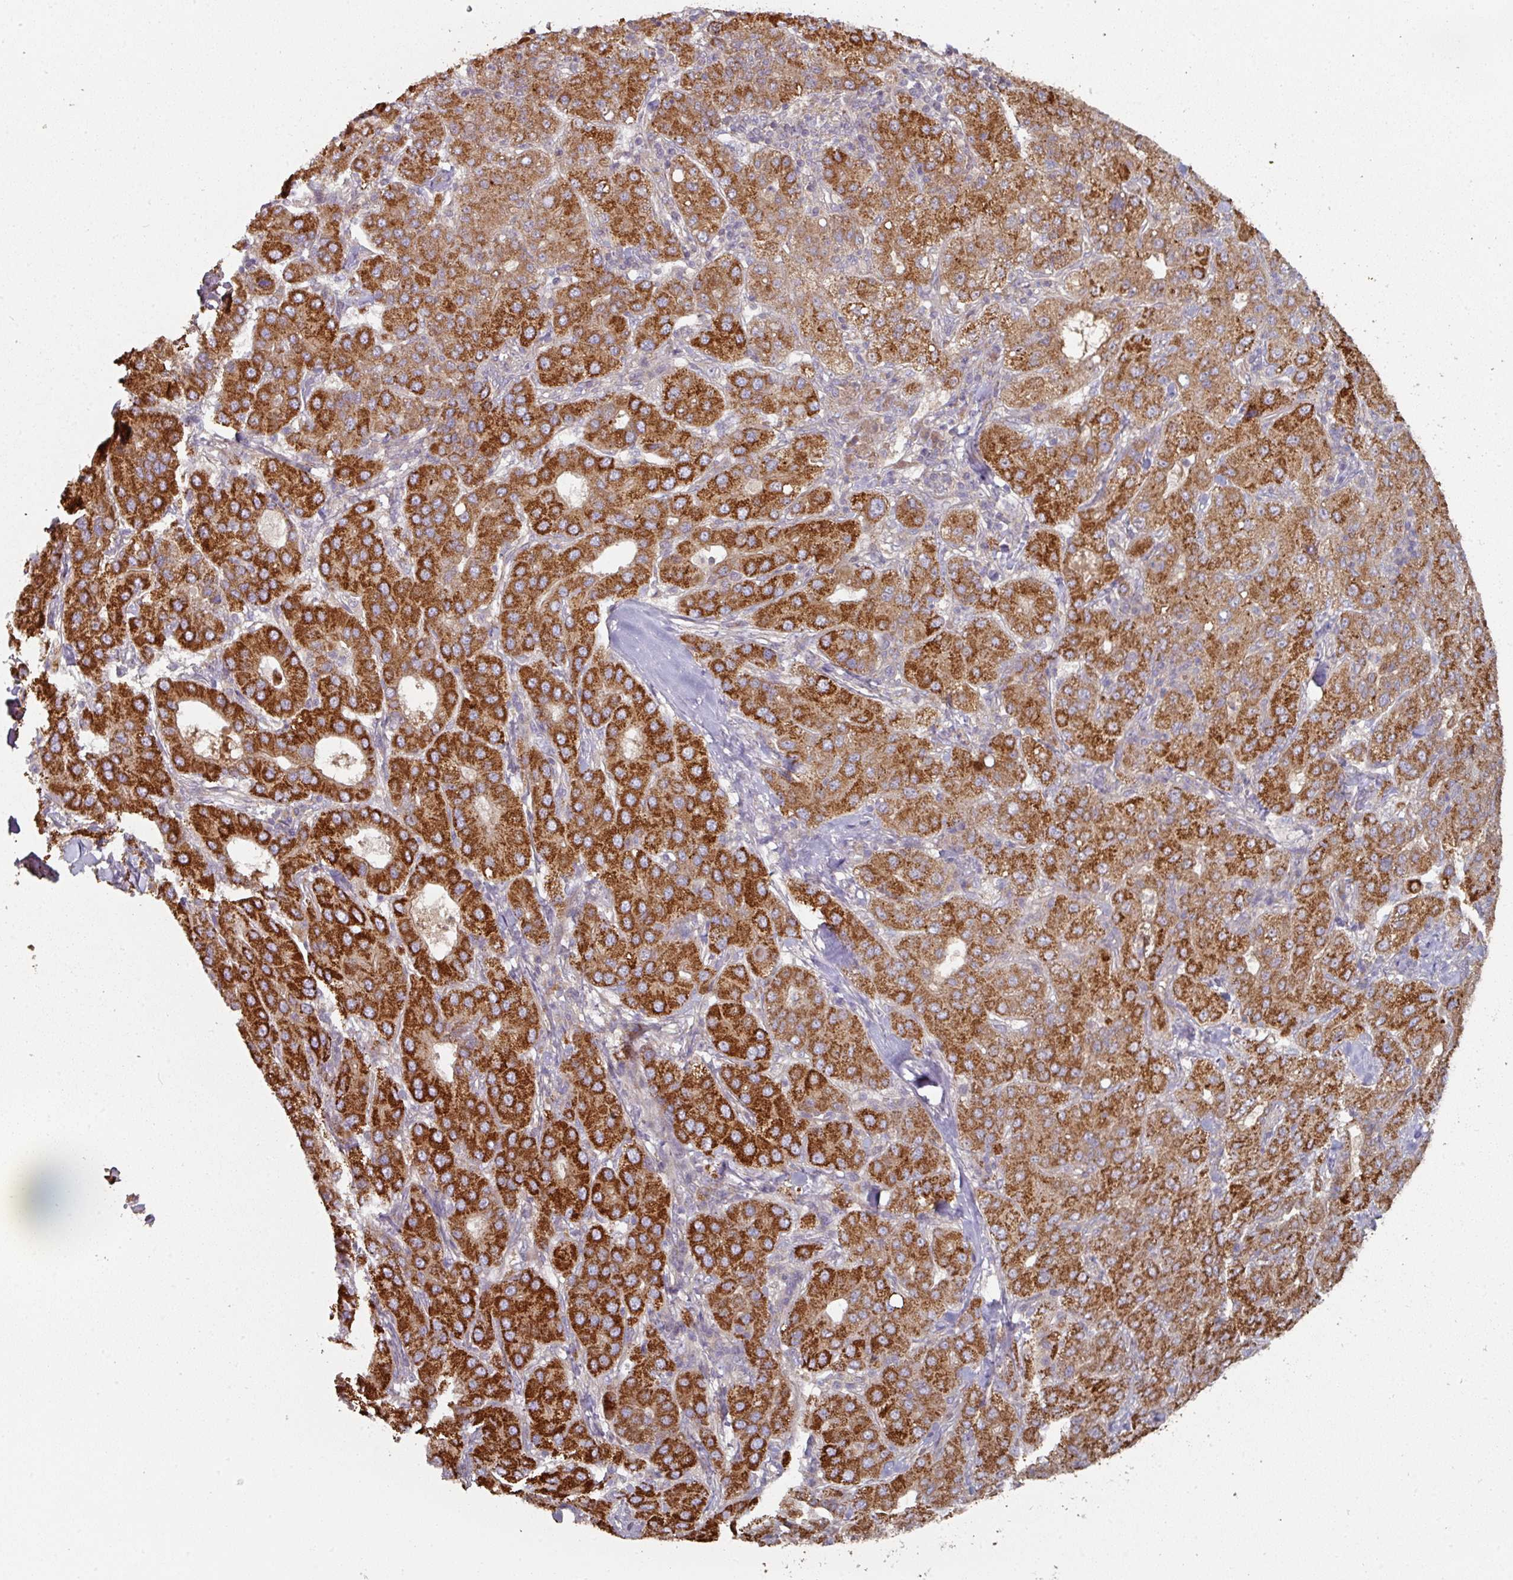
{"staining": {"intensity": "strong", "quantity": ">75%", "location": "cytoplasmic/membranous"}, "tissue": "liver cancer", "cell_type": "Tumor cells", "image_type": "cancer", "snomed": [{"axis": "morphology", "description": "Carcinoma, Hepatocellular, NOS"}, {"axis": "topography", "description": "Liver"}], "caption": "Hepatocellular carcinoma (liver) stained with a brown dye demonstrates strong cytoplasmic/membranous positive staining in approximately >75% of tumor cells.", "gene": "DNAJC7", "patient": {"sex": "male", "age": 65}}